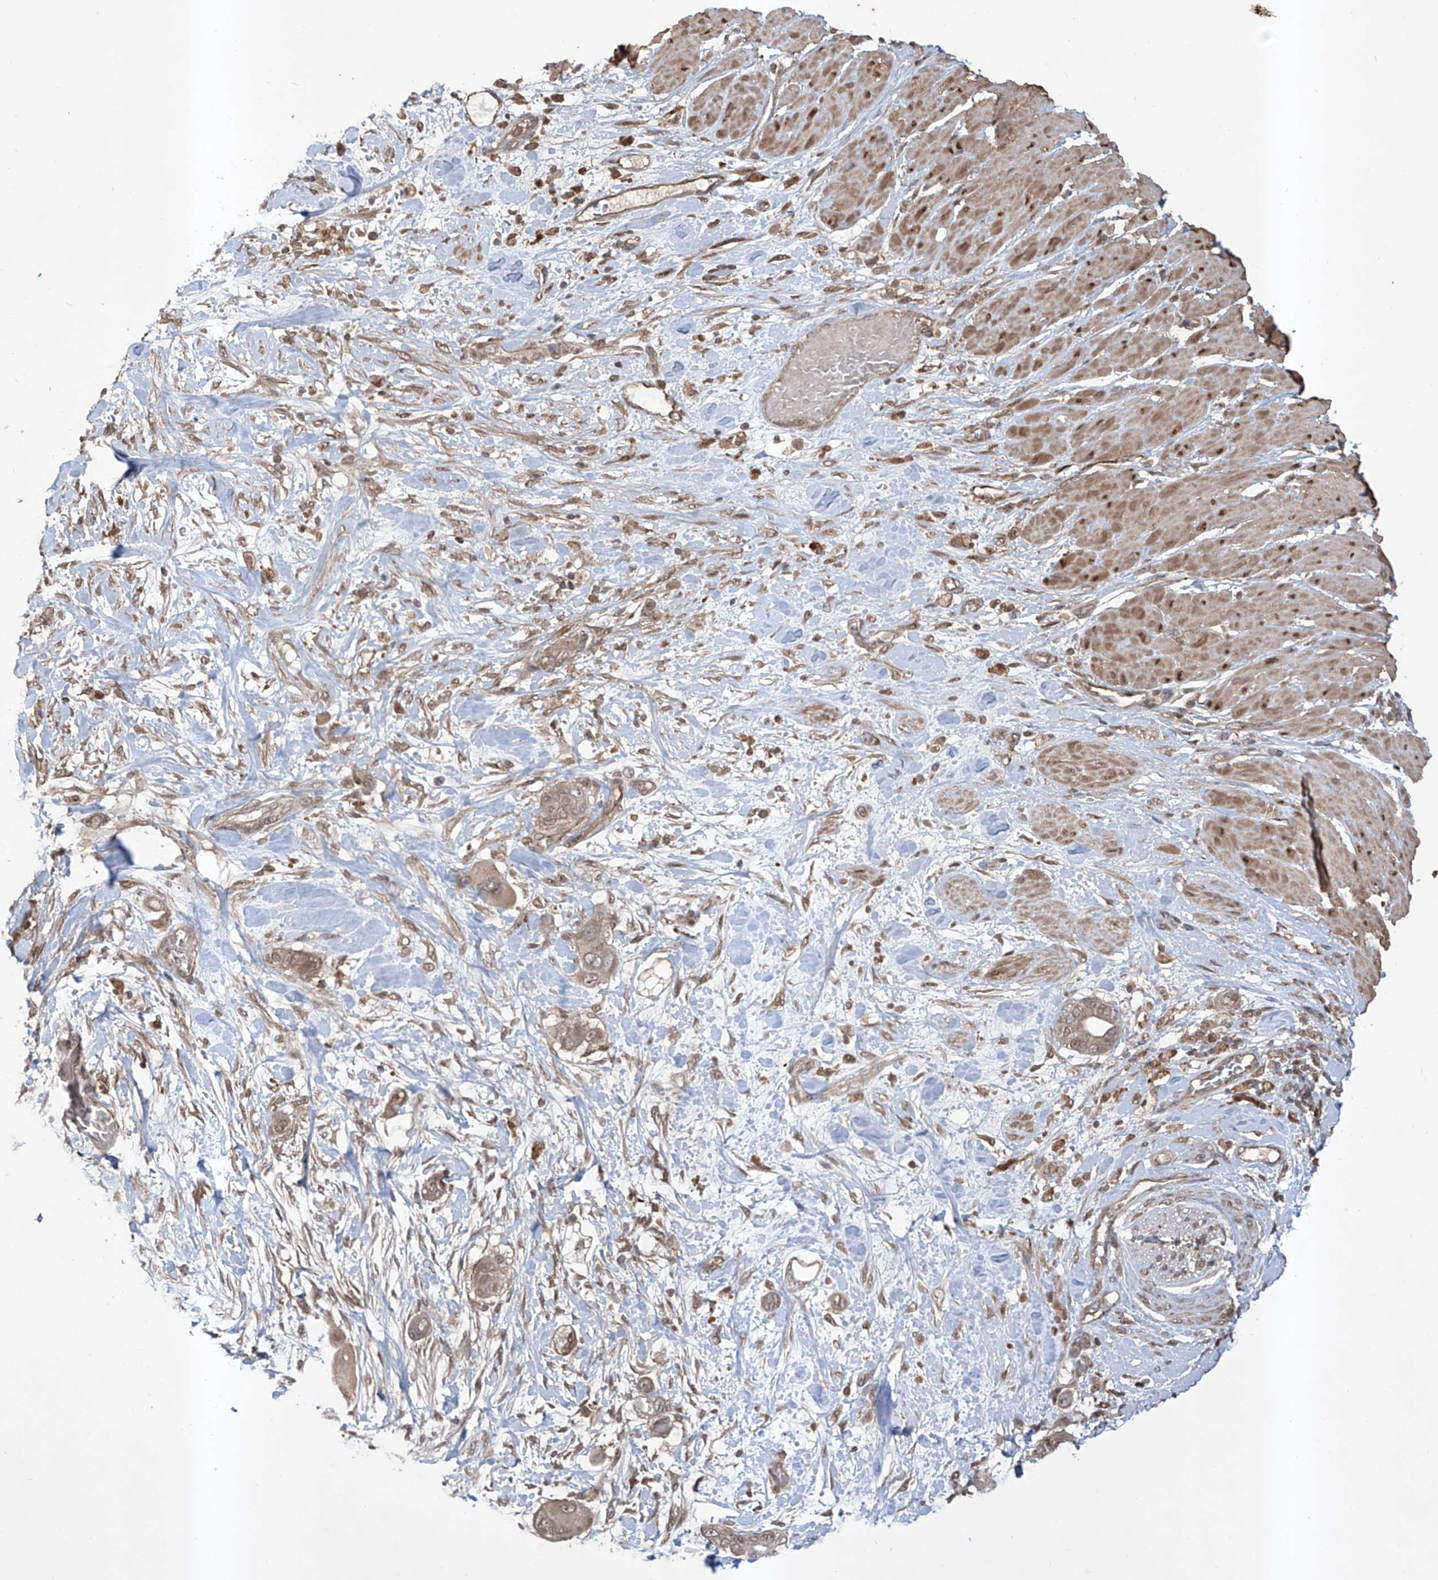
{"staining": {"intensity": "weak", "quantity": "25%-75%", "location": "cytoplasmic/membranous,nuclear"}, "tissue": "pancreatic cancer", "cell_type": "Tumor cells", "image_type": "cancer", "snomed": [{"axis": "morphology", "description": "Adenocarcinoma, NOS"}, {"axis": "topography", "description": "Pancreas"}], "caption": "Tumor cells demonstrate low levels of weak cytoplasmic/membranous and nuclear positivity in about 25%-75% of cells in human pancreatic cancer (adenocarcinoma).", "gene": "HOXC8", "patient": {"sex": "male", "age": 68}}